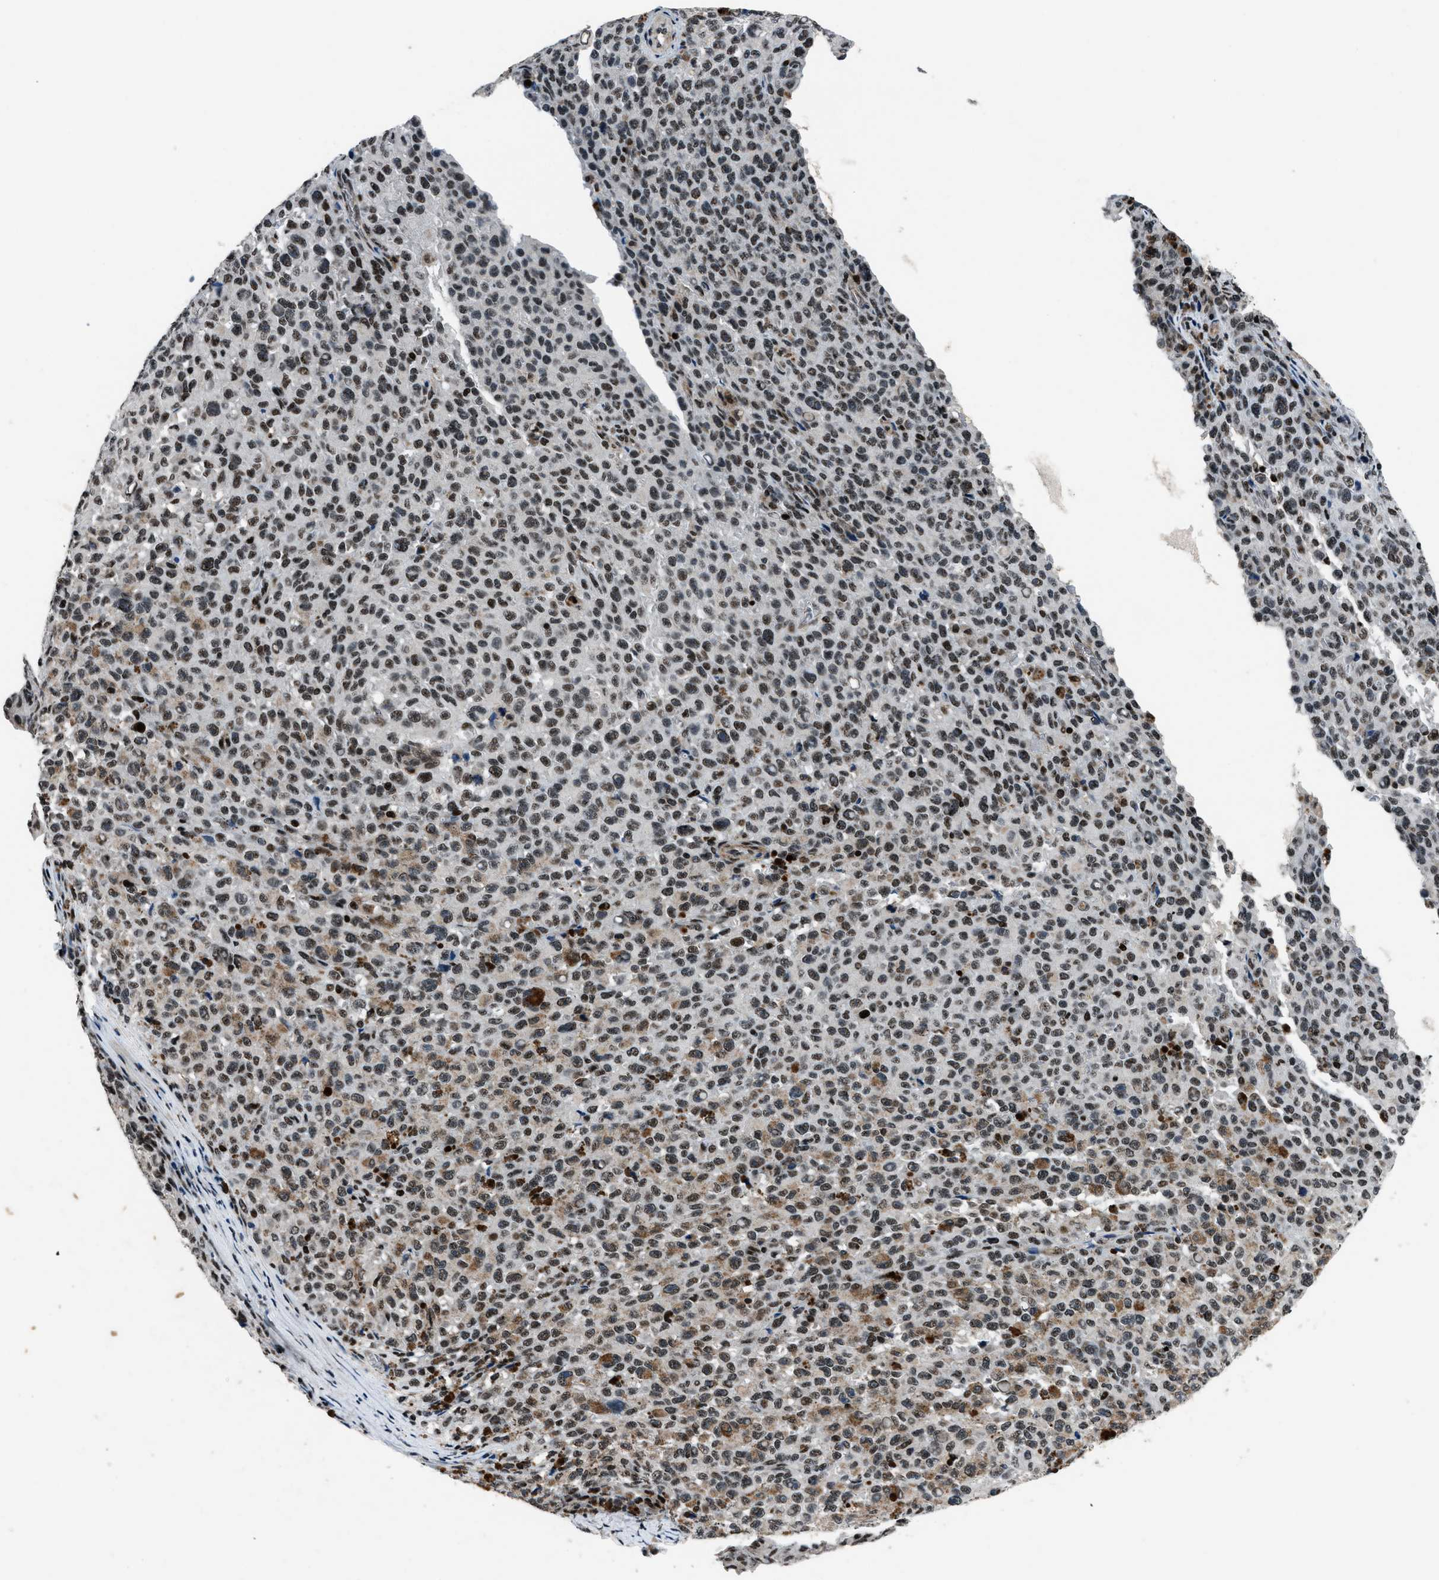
{"staining": {"intensity": "strong", "quantity": ">75%", "location": "nuclear"}, "tissue": "melanoma", "cell_type": "Tumor cells", "image_type": "cancer", "snomed": [{"axis": "morphology", "description": "Malignant melanoma, NOS"}, {"axis": "topography", "description": "Skin"}], "caption": "IHC (DAB (3,3'-diaminobenzidine)) staining of melanoma exhibits strong nuclear protein expression in about >75% of tumor cells.", "gene": "SMARCB1", "patient": {"sex": "female", "age": 82}}